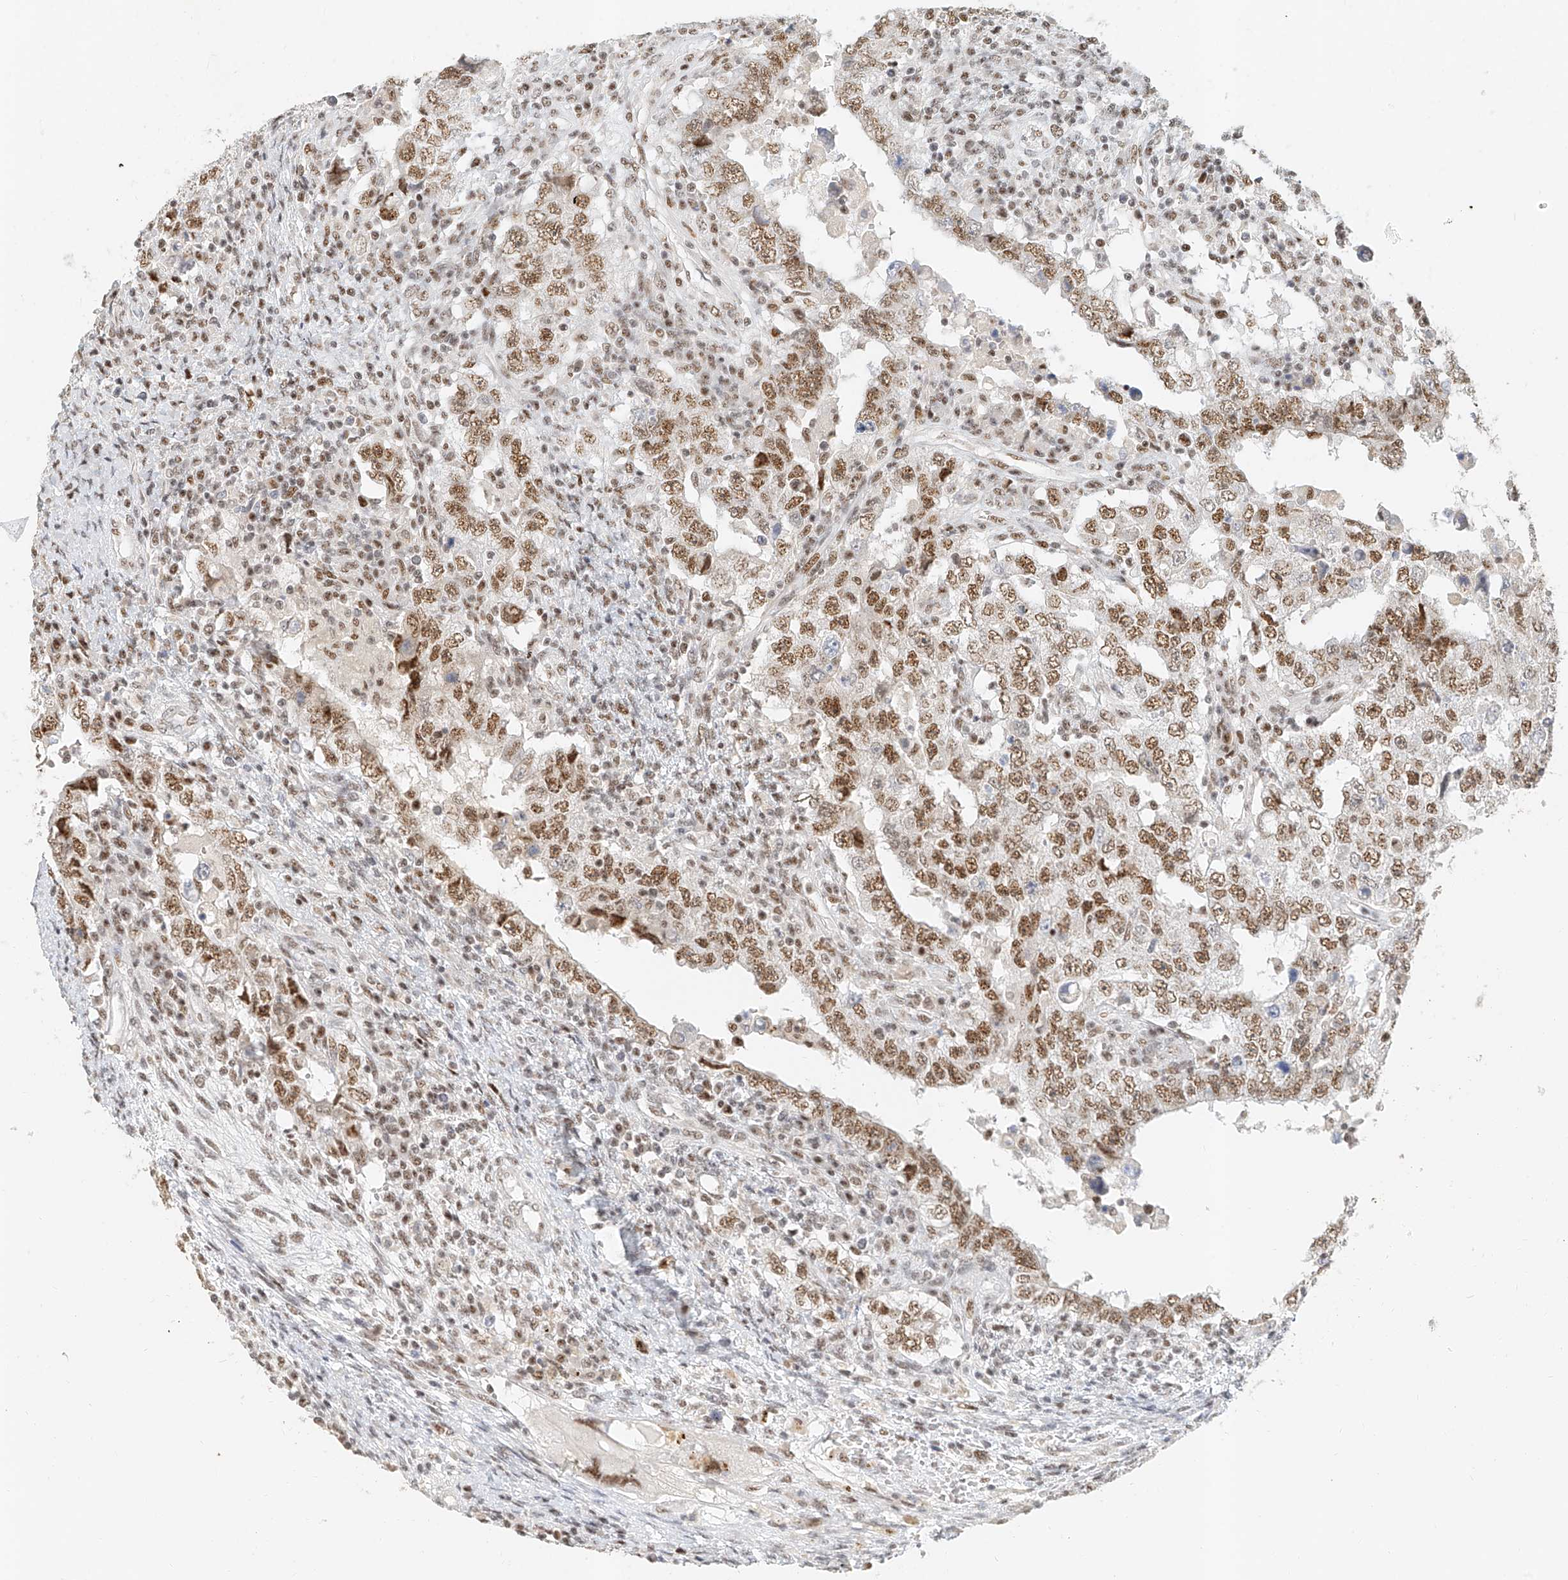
{"staining": {"intensity": "moderate", "quantity": ">75%", "location": "nuclear"}, "tissue": "testis cancer", "cell_type": "Tumor cells", "image_type": "cancer", "snomed": [{"axis": "morphology", "description": "Carcinoma, Embryonal, NOS"}, {"axis": "topography", "description": "Testis"}], "caption": "Tumor cells display moderate nuclear positivity in approximately >75% of cells in testis cancer (embryonal carcinoma).", "gene": "CXorf58", "patient": {"sex": "male", "age": 26}}